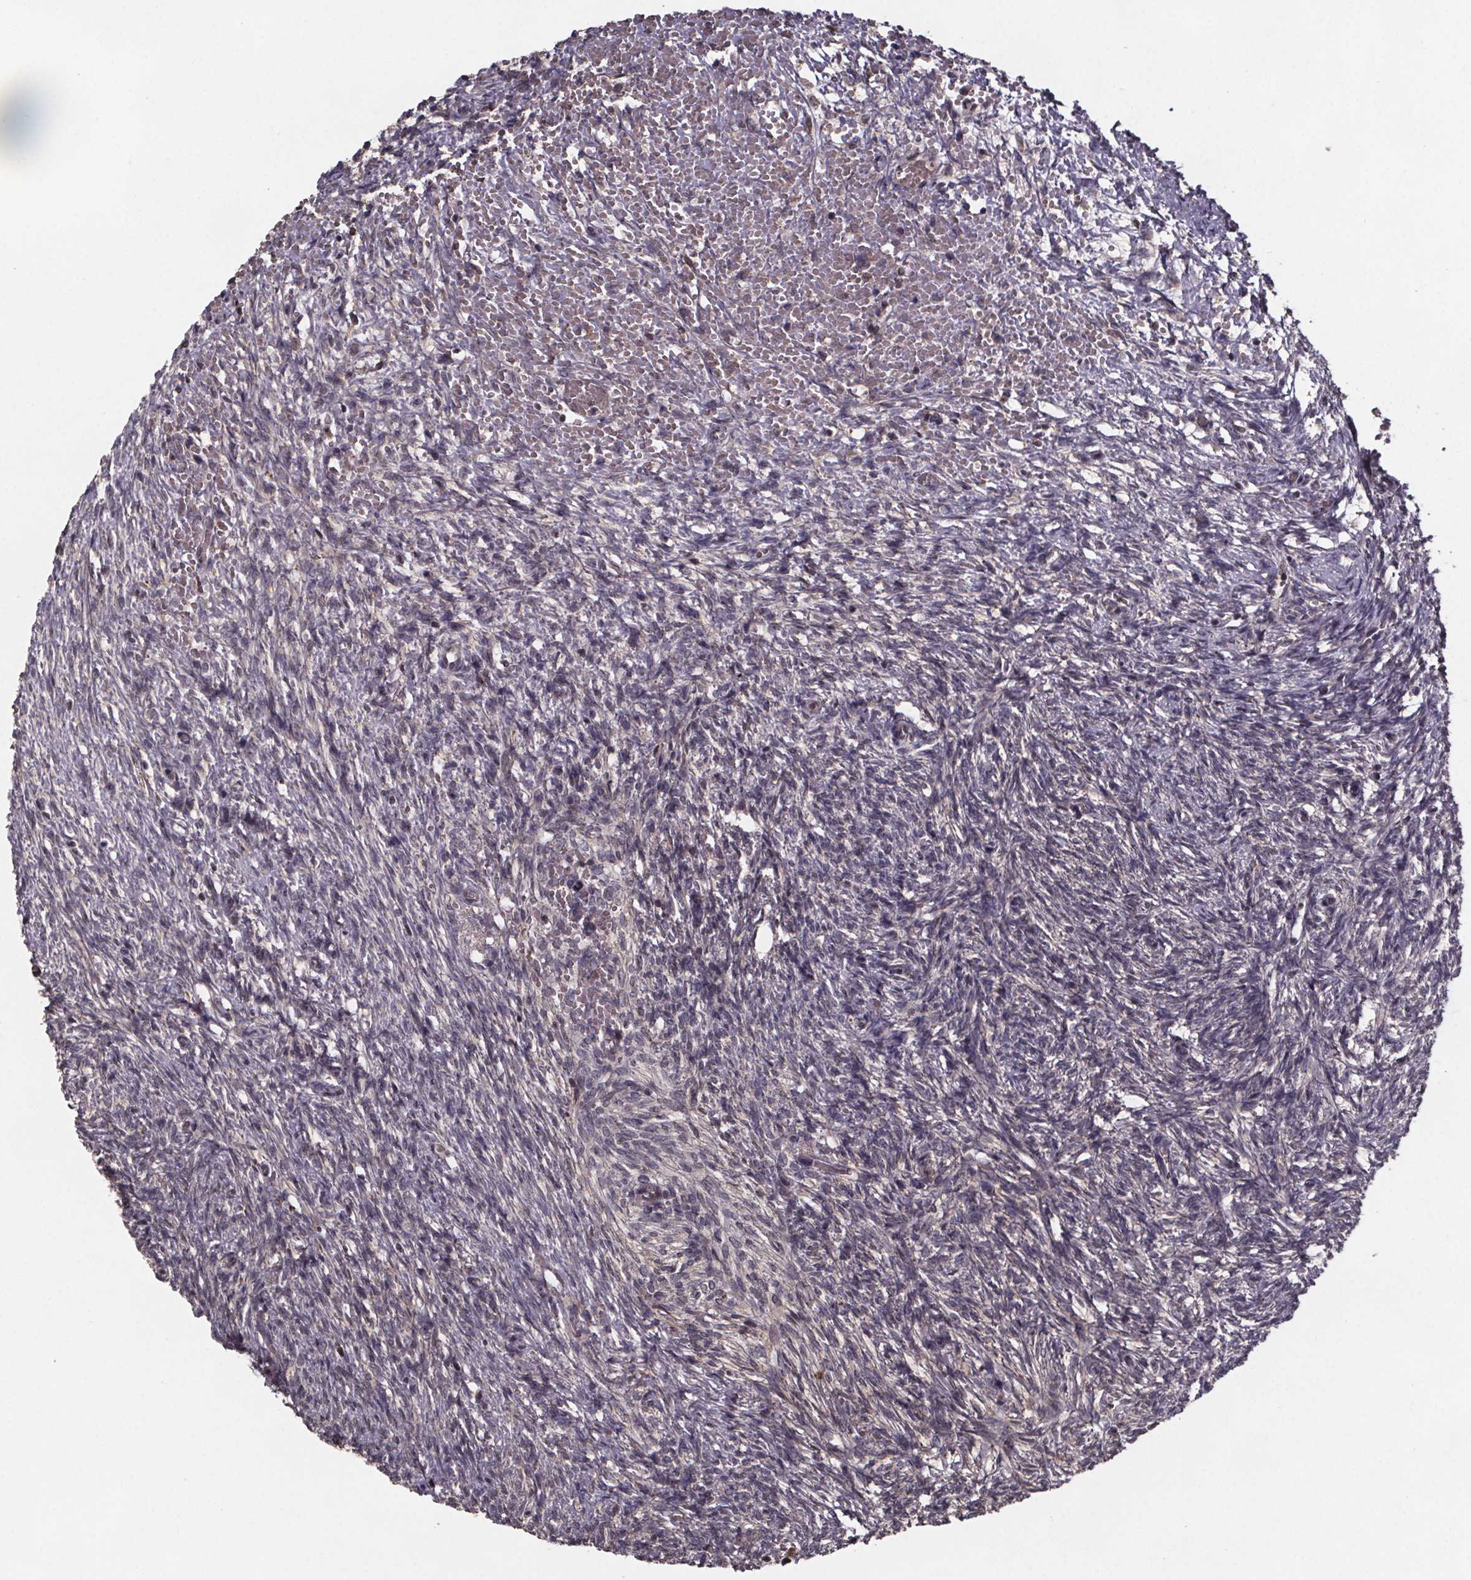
{"staining": {"intensity": "weak", "quantity": ">75%", "location": "cytoplasmic/membranous"}, "tissue": "ovary", "cell_type": "Follicle cells", "image_type": "normal", "snomed": [{"axis": "morphology", "description": "Normal tissue, NOS"}, {"axis": "topography", "description": "Ovary"}], "caption": "A brown stain labels weak cytoplasmic/membranous positivity of a protein in follicle cells of unremarkable human ovary.", "gene": "SAT1", "patient": {"sex": "female", "age": 46}}